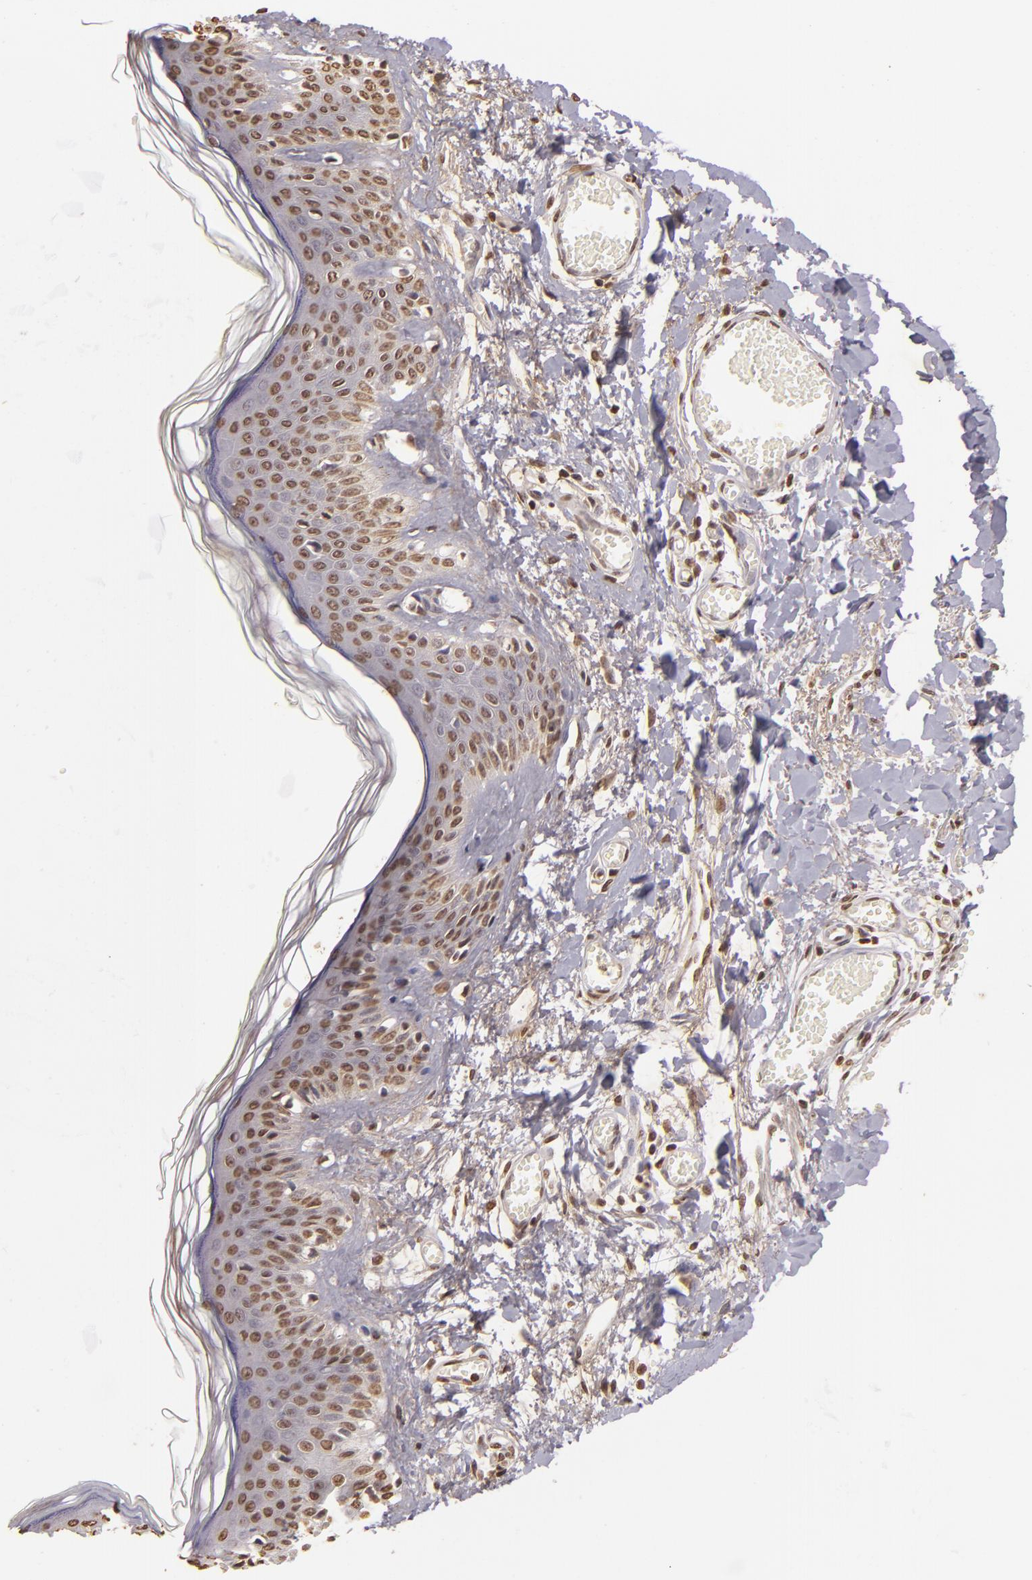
{"staining": {"intensity": "moderate", "quantity": ">75%", "location": "nuclear"}, "tissue": "skin", "cell_type": "Fibroblasts", "image_type": "normal", "snomed": [{"axis": "morphology", "description": "Normal tissue, NOS"}, {"axis": "morphology", "description": "Sarcoma, NOS"}, {"axis": "topography", "description": "Skin"}, {"axis": "topography", "description": "Soft tissue"}], "caption": "IHC of benign human skin reveals medium levels of moderate nuclear expression in approximately >75% of fibroblasts.", "gene": "THRB", "patient": {"sex": "female", "age": 51}}